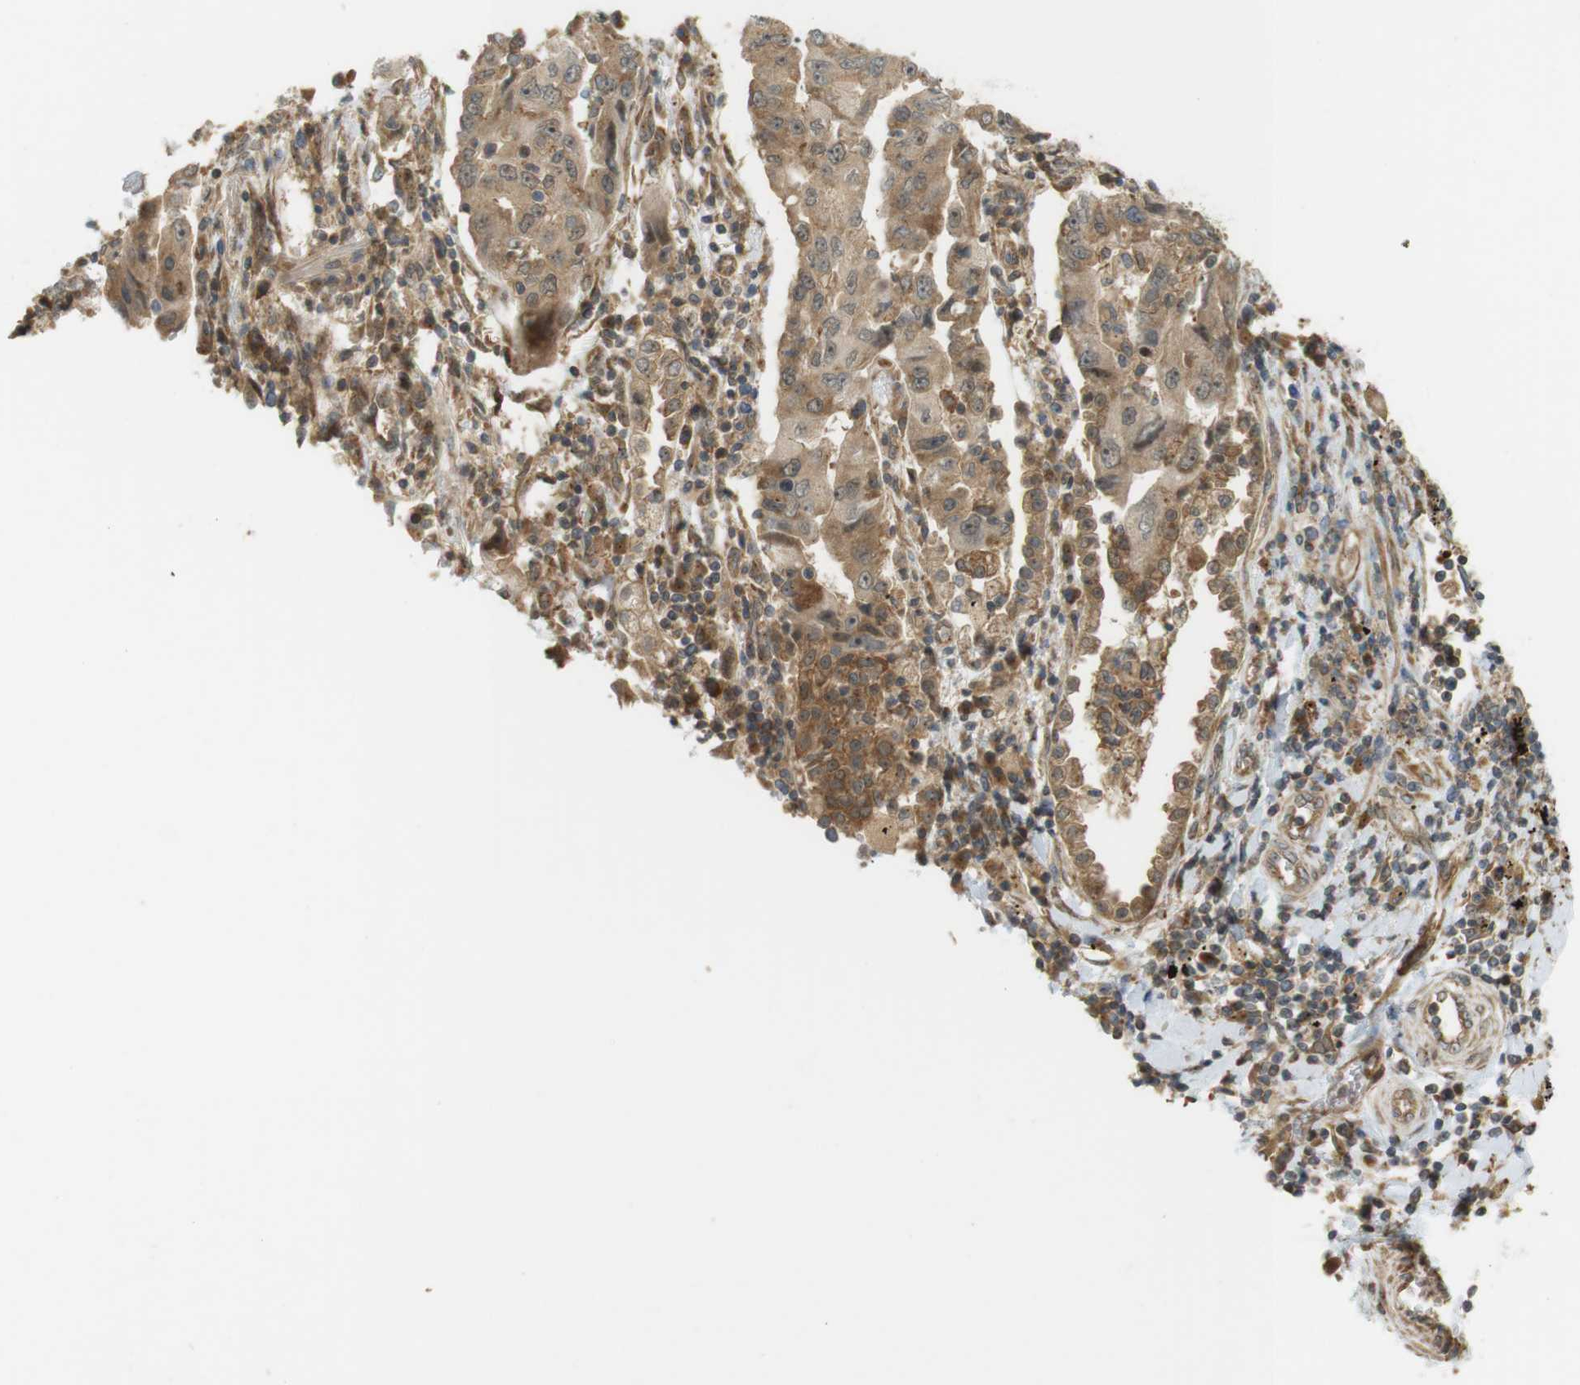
{"staining": {"intensity": "weak", "quantity": ">75%", "location": "cytoplasmic/membranous,nuclear"}, "tissue": "lung cancer", "cell_type": "Tumor cells", "image_type": "cancer", "snomed": [{"axis": "morphology", "description": "Adenocarcinoma, NOS"}, {"axis": "topography", "description": "Lung"}], "caption": "DAB (3,3'-diaminobenzidine) immunohistochemical staining of human lung cancer displays weak cytoplasmic/membranous and nuclear protein expression in approximately >75% of tumor cells. (brown staining indicates protein expression, while blue staining denotes nuclei).", "gene": "PA2G4", "patient": {"sex": "female", "age": 65}}